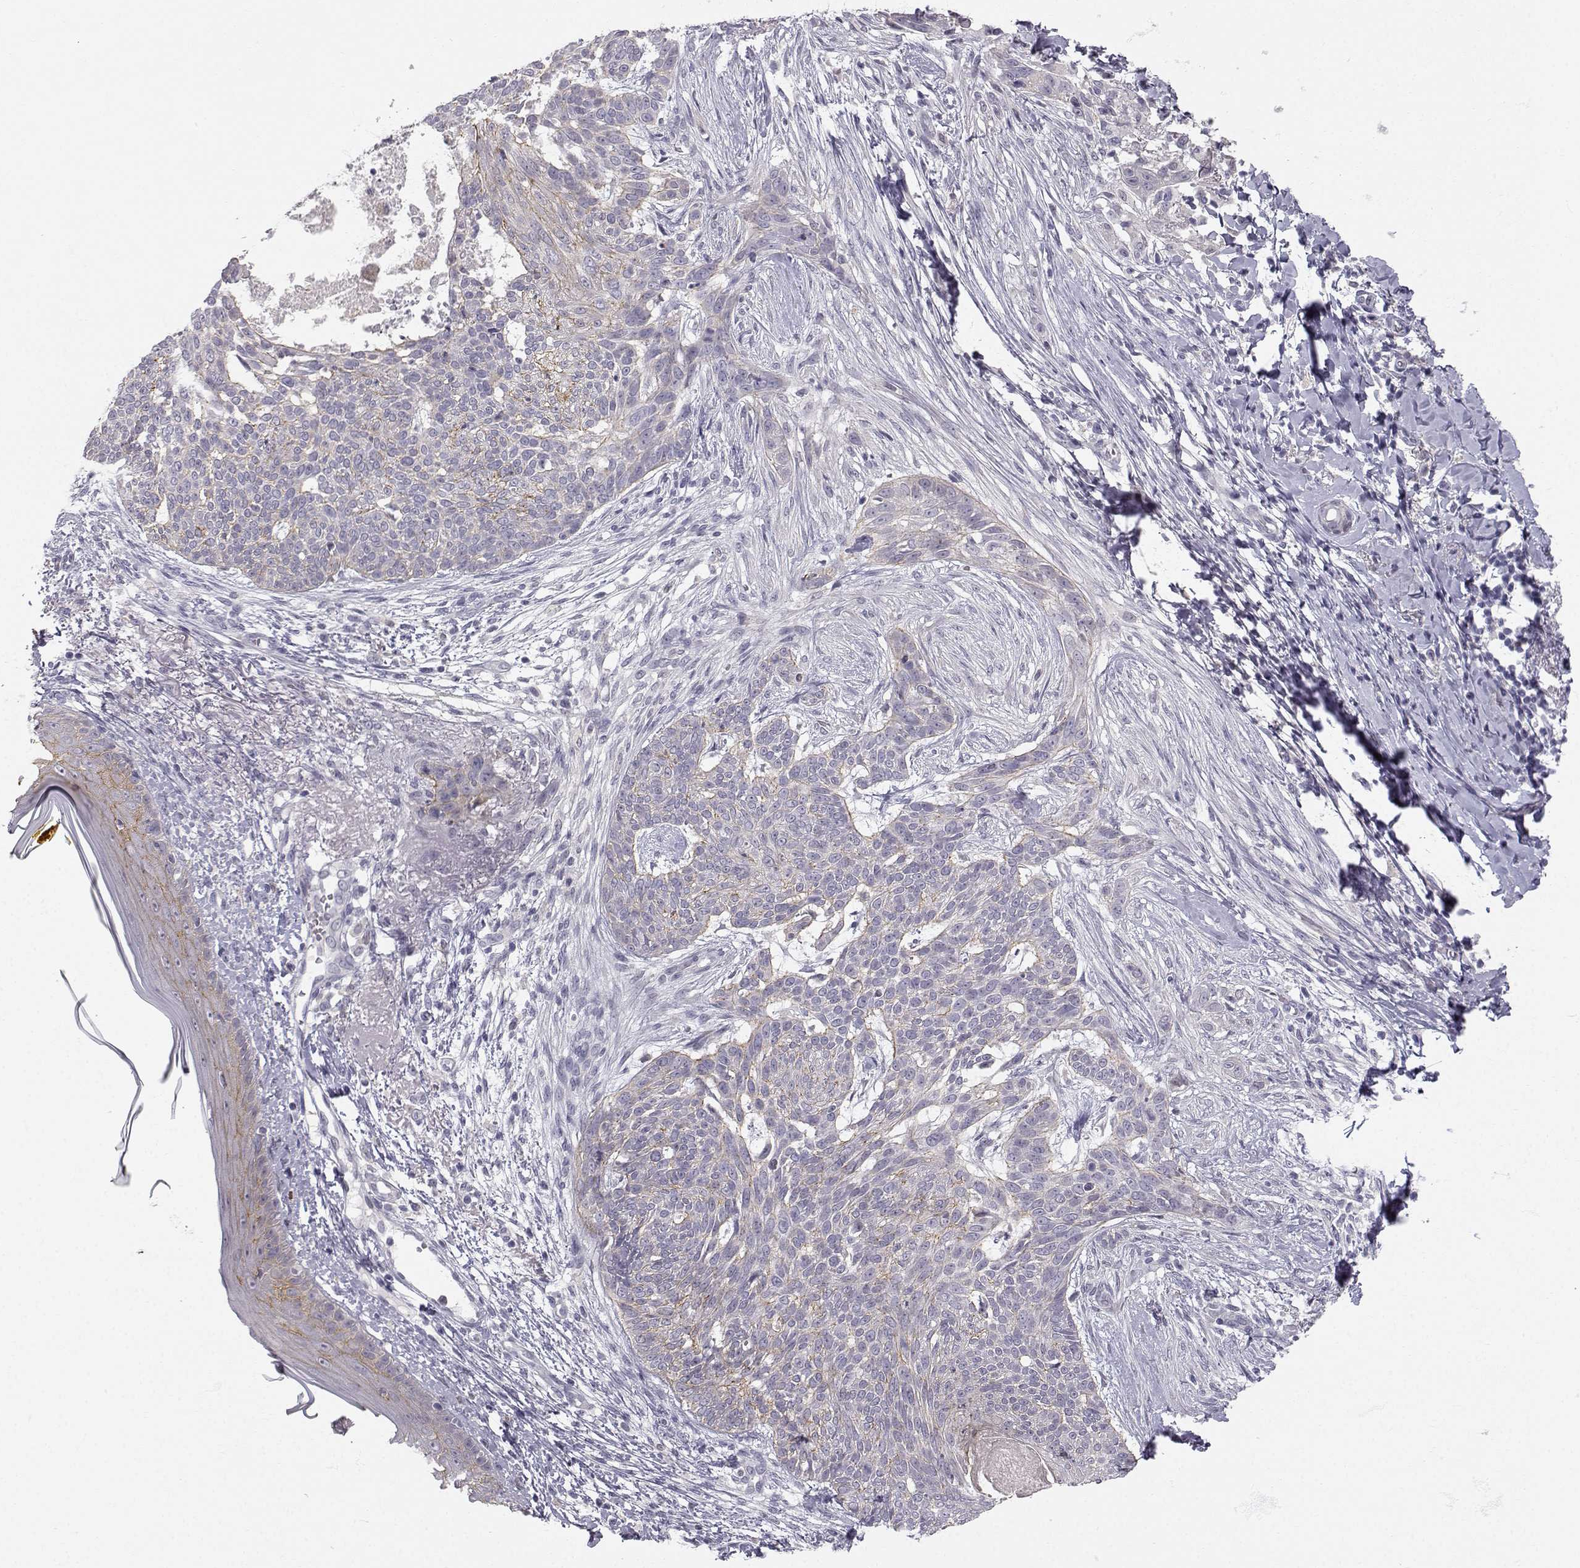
{"staining": {"intensity": "weak", "quantity": "<25%", "location": "cytoplasmic/membranous"}, "tissue": "skin cancer", "cell_type": "Tumor cells", "image_type": "cancer", "snomed": [{"axis": "morphology", "description": "Normal tissue, NOS"}, {"axis": "morphology", "description": "Basal cell carcinoma"}, {"axis": "topography", "description": "Skin"}], "caption": "Immunohistochemical staining of skin cancer displays no significant positivity in tumor cells. (DAB (3,3'-diaminobenzidine) IHC with hematoxylin counter stain).", "gene": "ZNF185", "patient": {"sex": "male", "age": 84}}